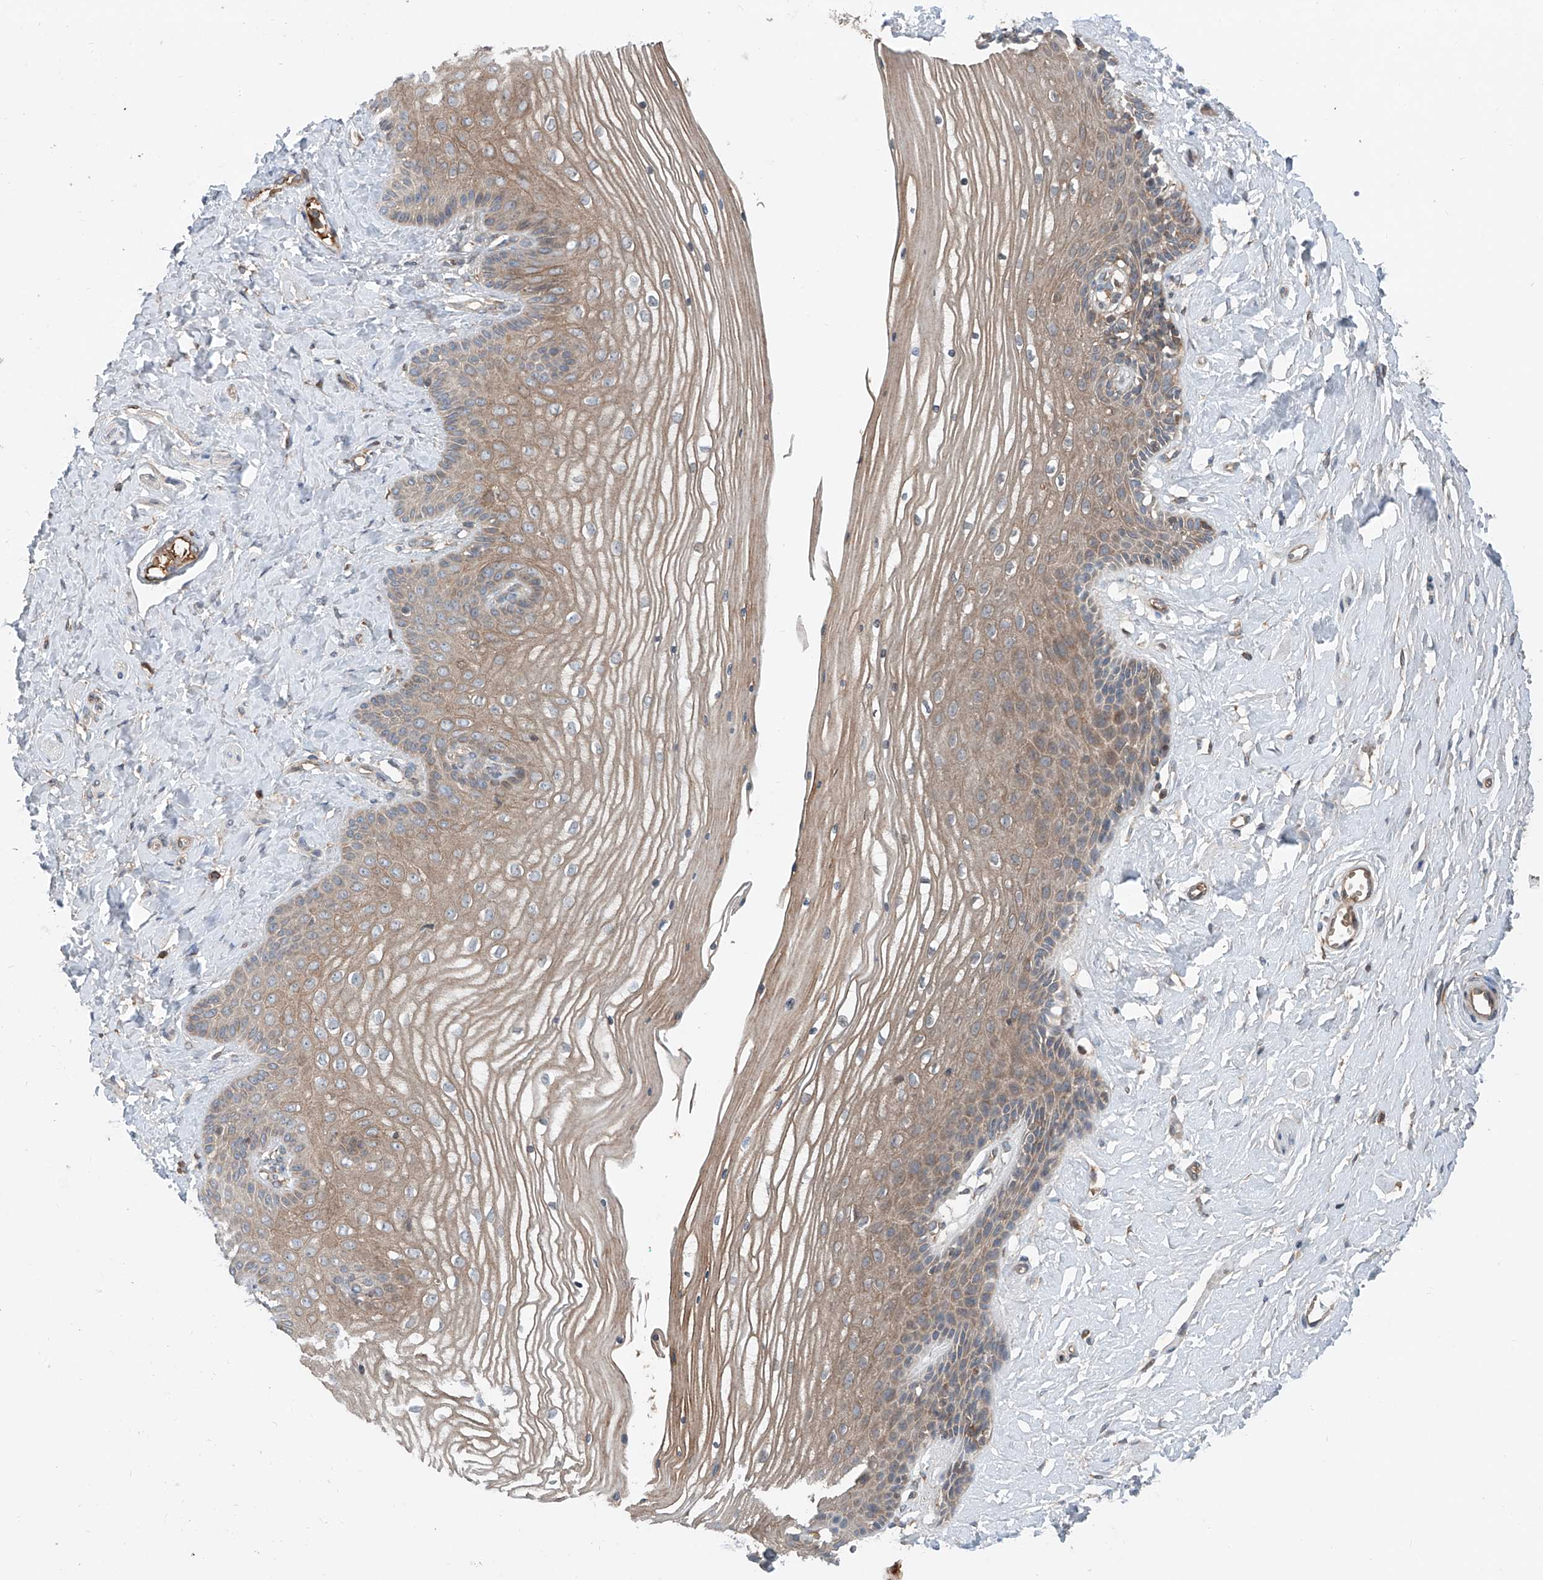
{"staining": {"intensity": "moderate", "quantity": ">75%", "location": "cytoplasmic/membranous"}, "tissue": "vagina", "cell_type": "Squamous epithelial cells", "image_type": "normal", "snomed": [{"axis": "morphology", "description": "Normal tissue, NOS"}, {"axis": "topography", "description": "Vagina"}, {"axis": "topography", "description": "Cervix"}], "caption": "Moderate cytoplasmic/membranous positivity for a protein is identified in about >75% of squamous epithelial cells of unremarkable vagina using IHC.", "gene": "ADAM23", "patient": {"sex": "female", "age": 40}}